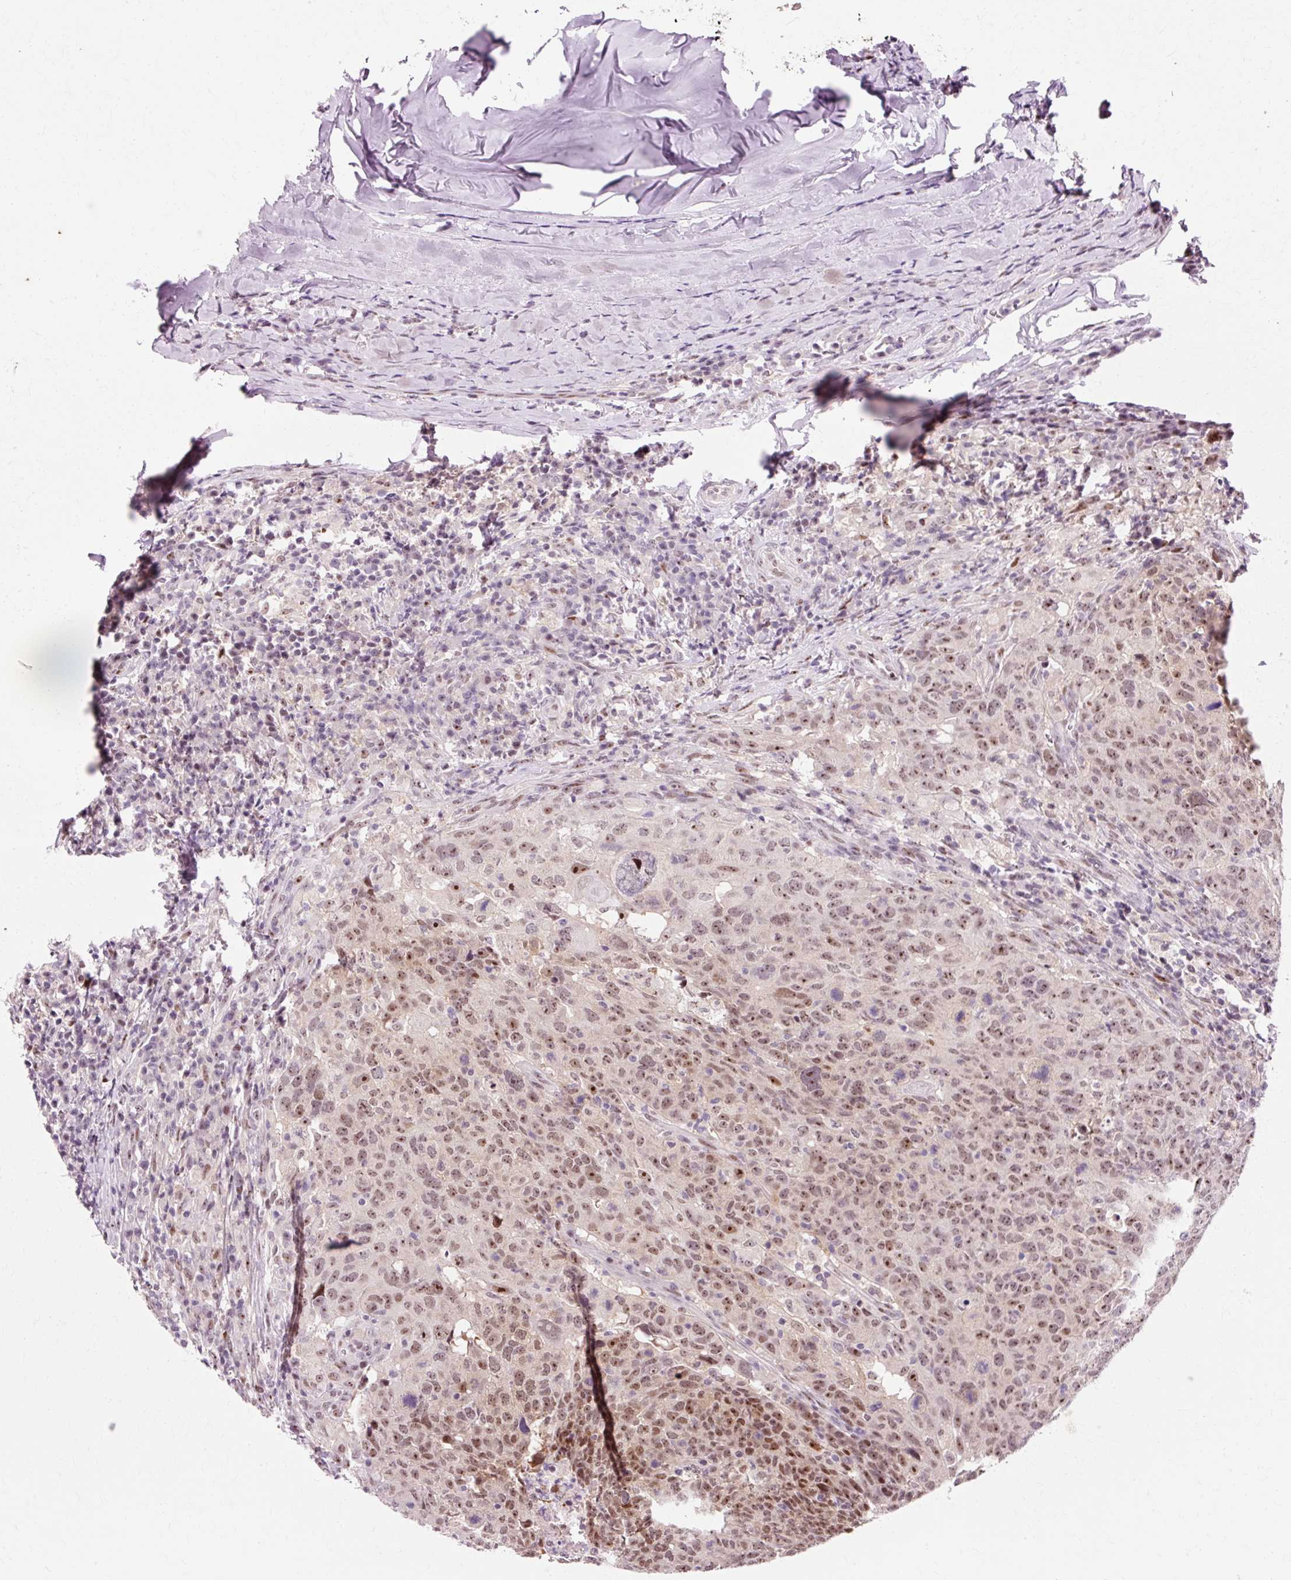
{"staining": {"intensity": "moderate", "quantity": ">75%", "location": "nuclear"}, "tissue": "head and neck cancer", "cell_type": "Tumor cells", "image_type": "cancer", "snomed": [{"axis": "morphology", "description": "Normal tissue, NOS"}, {"axis": "morphology", "description": "Squamous cell carcinoma, NOS"}, {"axis": "topography", "description": "Skeletal muscle"}, {"axis": "topography", "description": "Vascular tissue"}, {"axis": "topography", "description": "Peripheral nerve tissue"}, {"axis": "topography", "description": "Head-Neck"}], "caption": "Tumor cells reveal medium levels of moderate nuclear staining in approximately >75% of cells in human head and neck cancer (squamous cell carcinoma).", "gene": "MACROD2", "patient": {"sex": "male", "age": 66}}